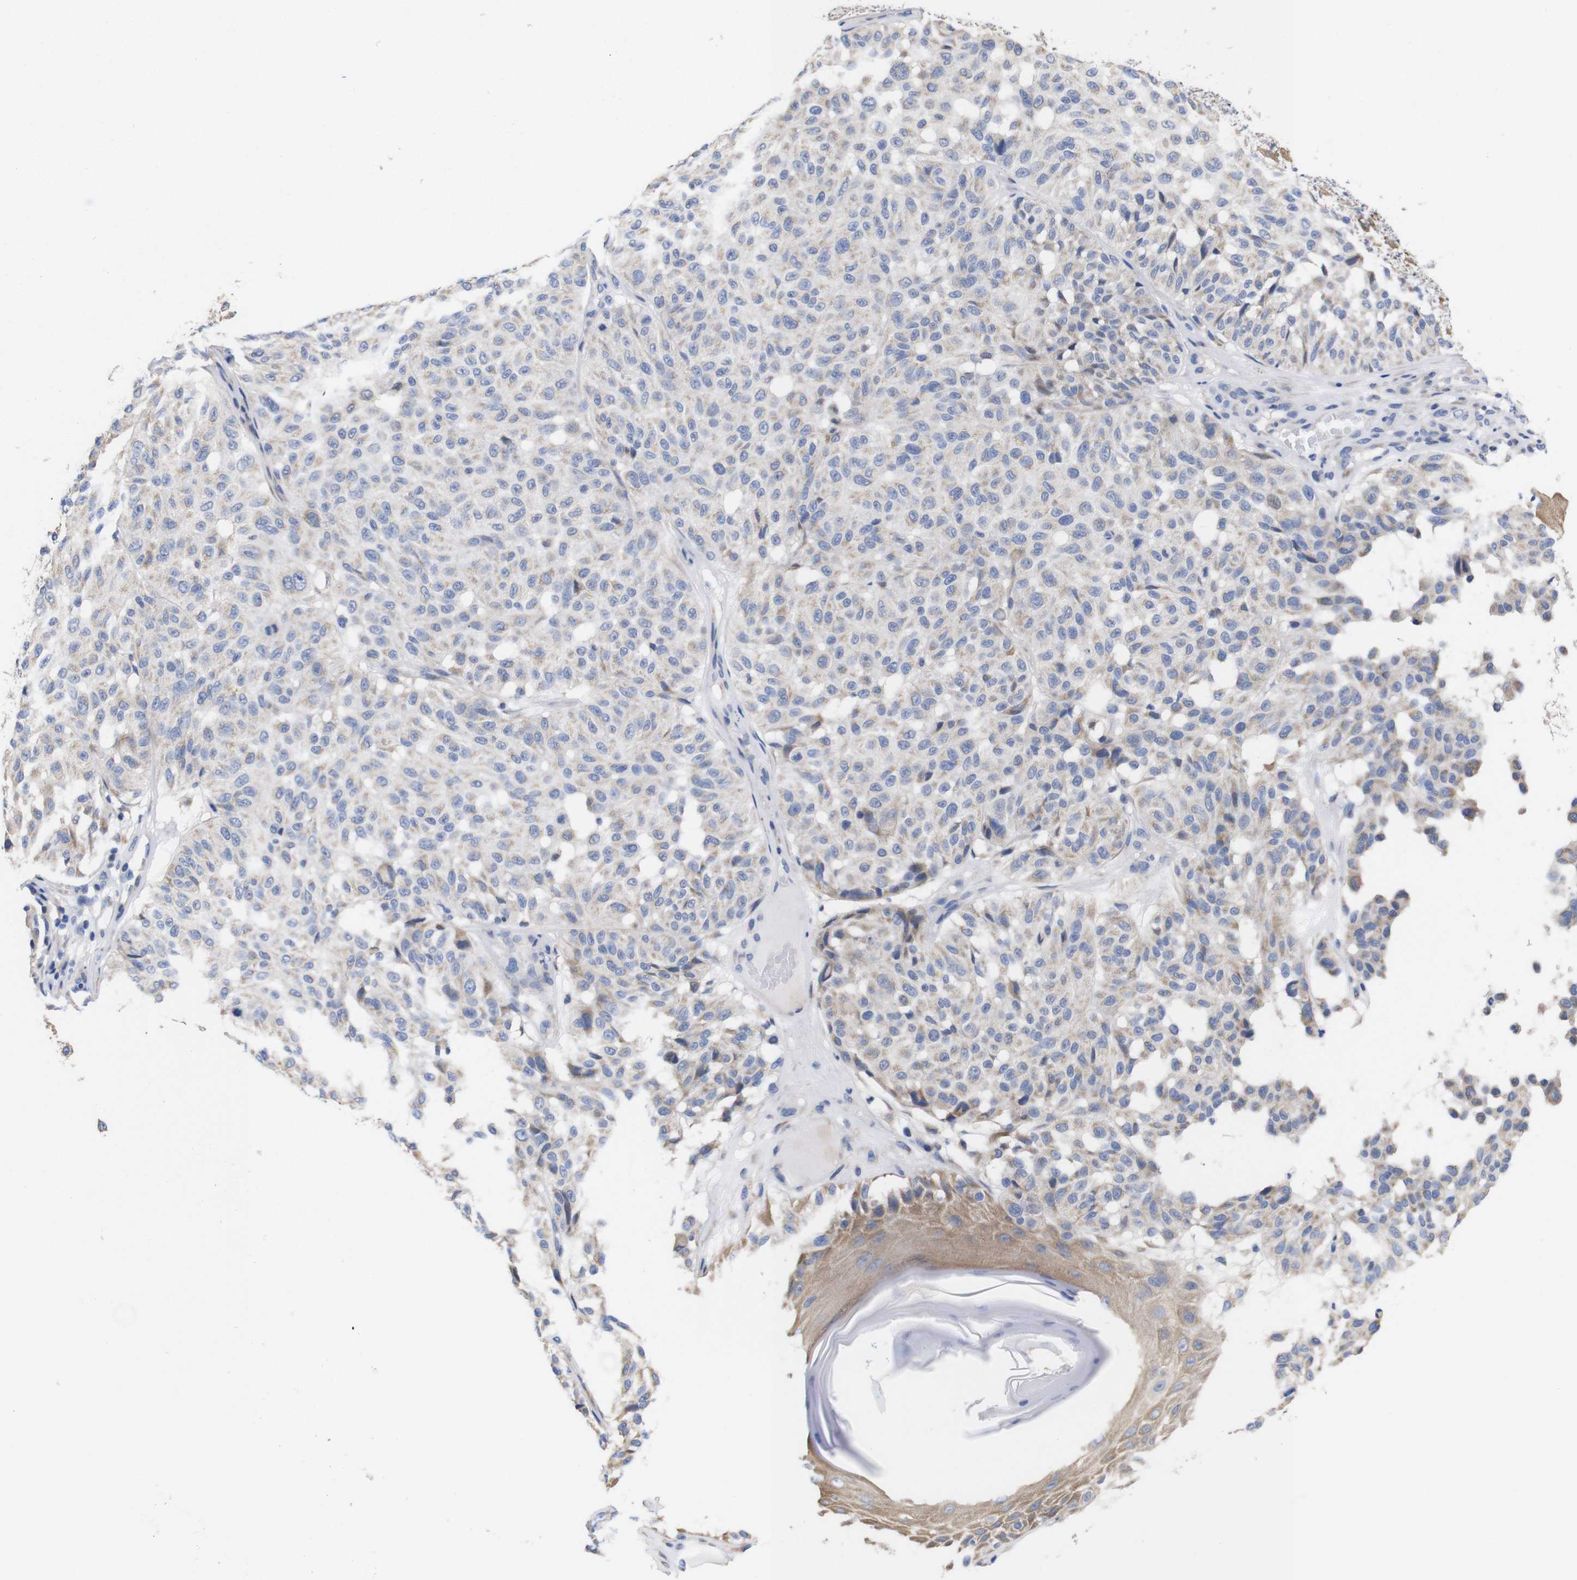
{"staining": {"intensity": "weak", "quantity": "25%-75%", "location": "cytoplasmic/membranous"}, "tissue": "melanoma", "cell_type": "Tumor cells", "image_type": "cancer", "snomed": [{"axis": "morphology", "description": "Malignant melanoma, NOS"}, {"axis": "topography", "description": "Skin"}], "caption": "The image demonstrates staining of melanoma, revealing weak cytoplasmic/membranous protein expression (brown color) within tumor cells.", "gene": "OPN3", "patient": {"sex": "female", "age": 46}}